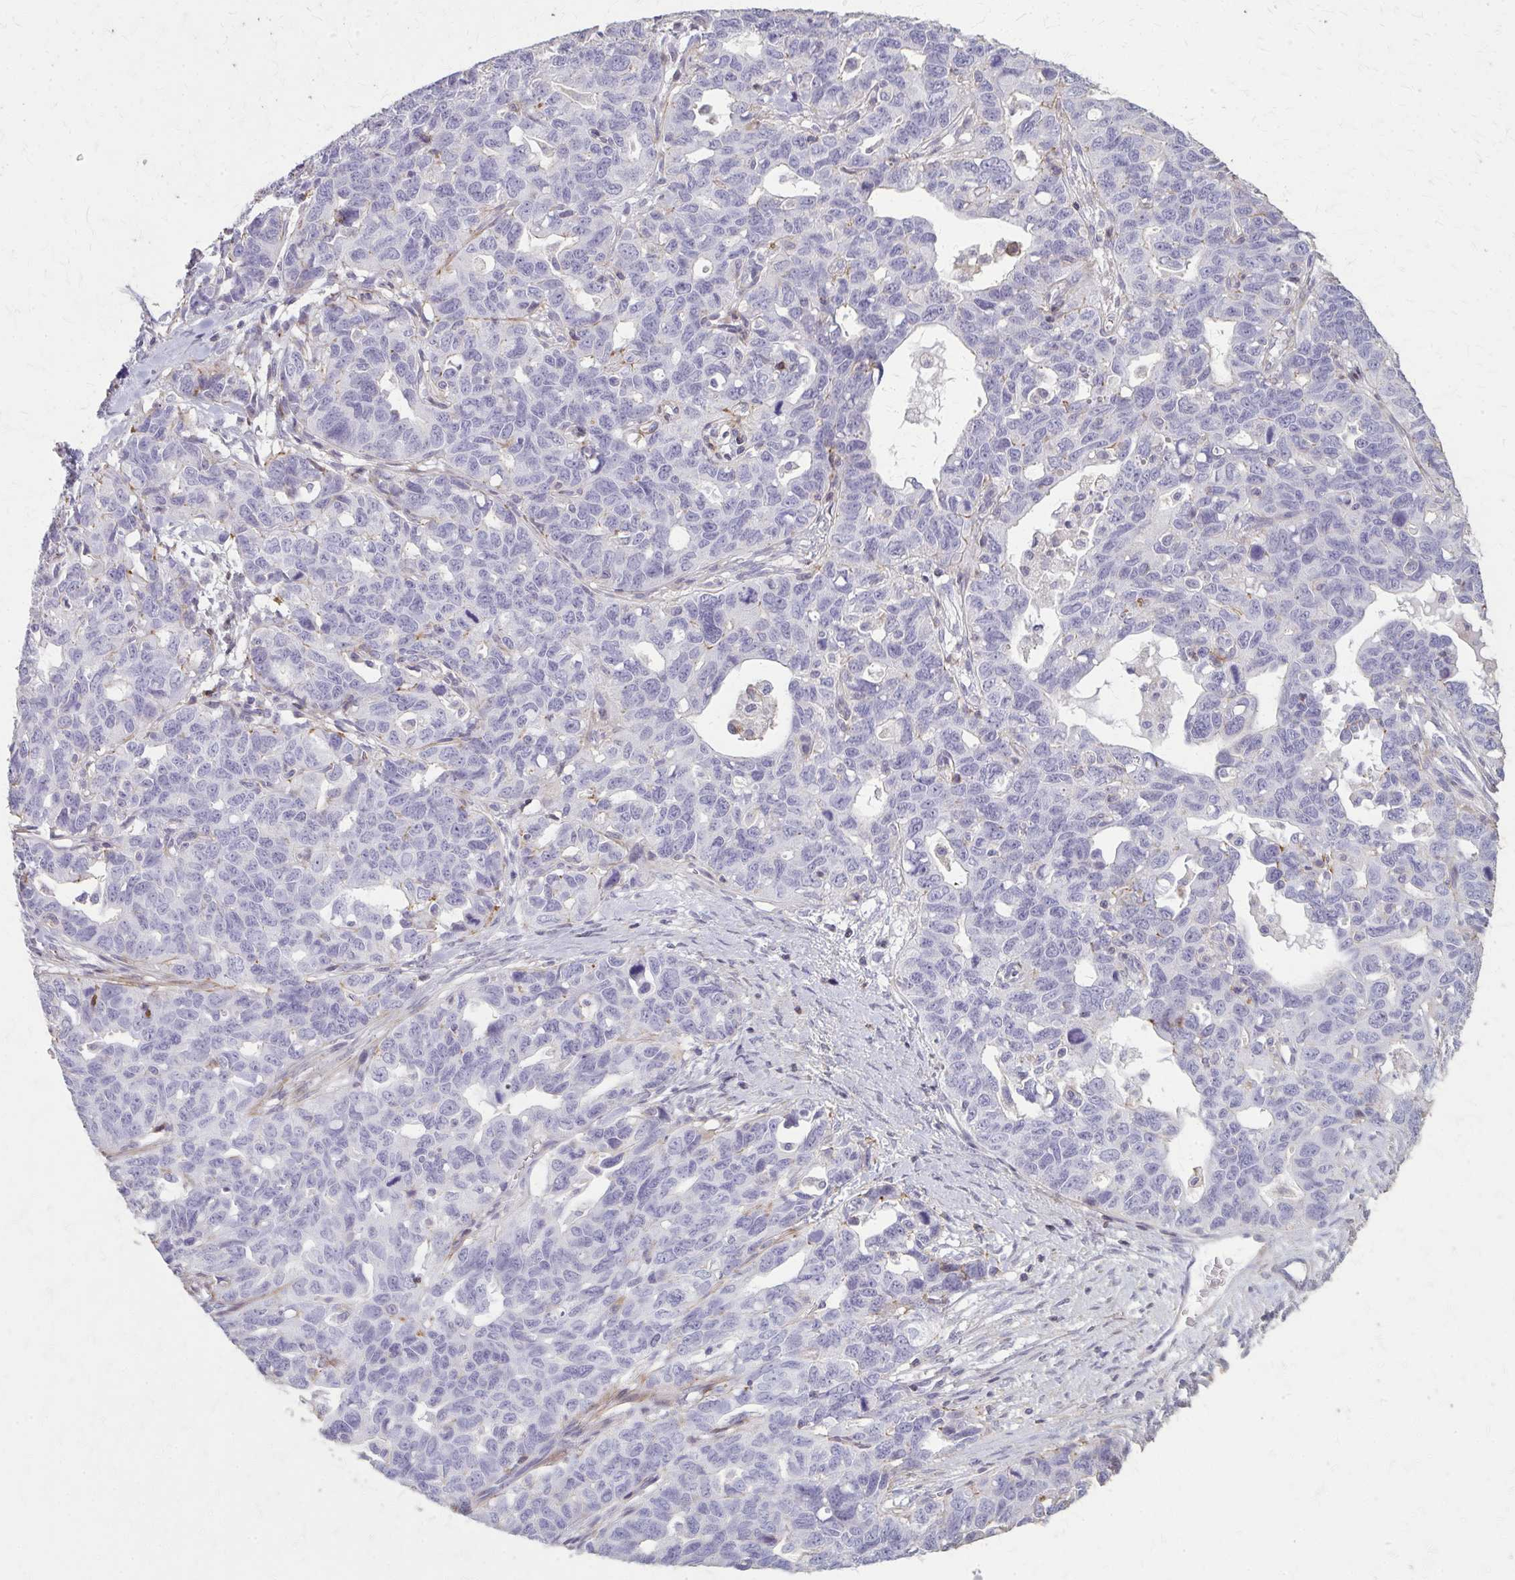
{"staining": {"intensity": "negative", "quantity": "none", "location": "none"}, "tissue": "ovarian cancer", "cell_type": "Tumor cells", "image_type": "cancer", "snomed": [{"axis": "morphology", "description": "Cystadenocarcinoma, serous, NOS"}, {"axis": "topography", "description": "Ovary"}], "caption": "Tumor cells show no significant protein expression in ovarian cancer (serous cystadenocarcinoma).", "gene": "TENM4", "patient": {"sex": "female", "age": 69}}